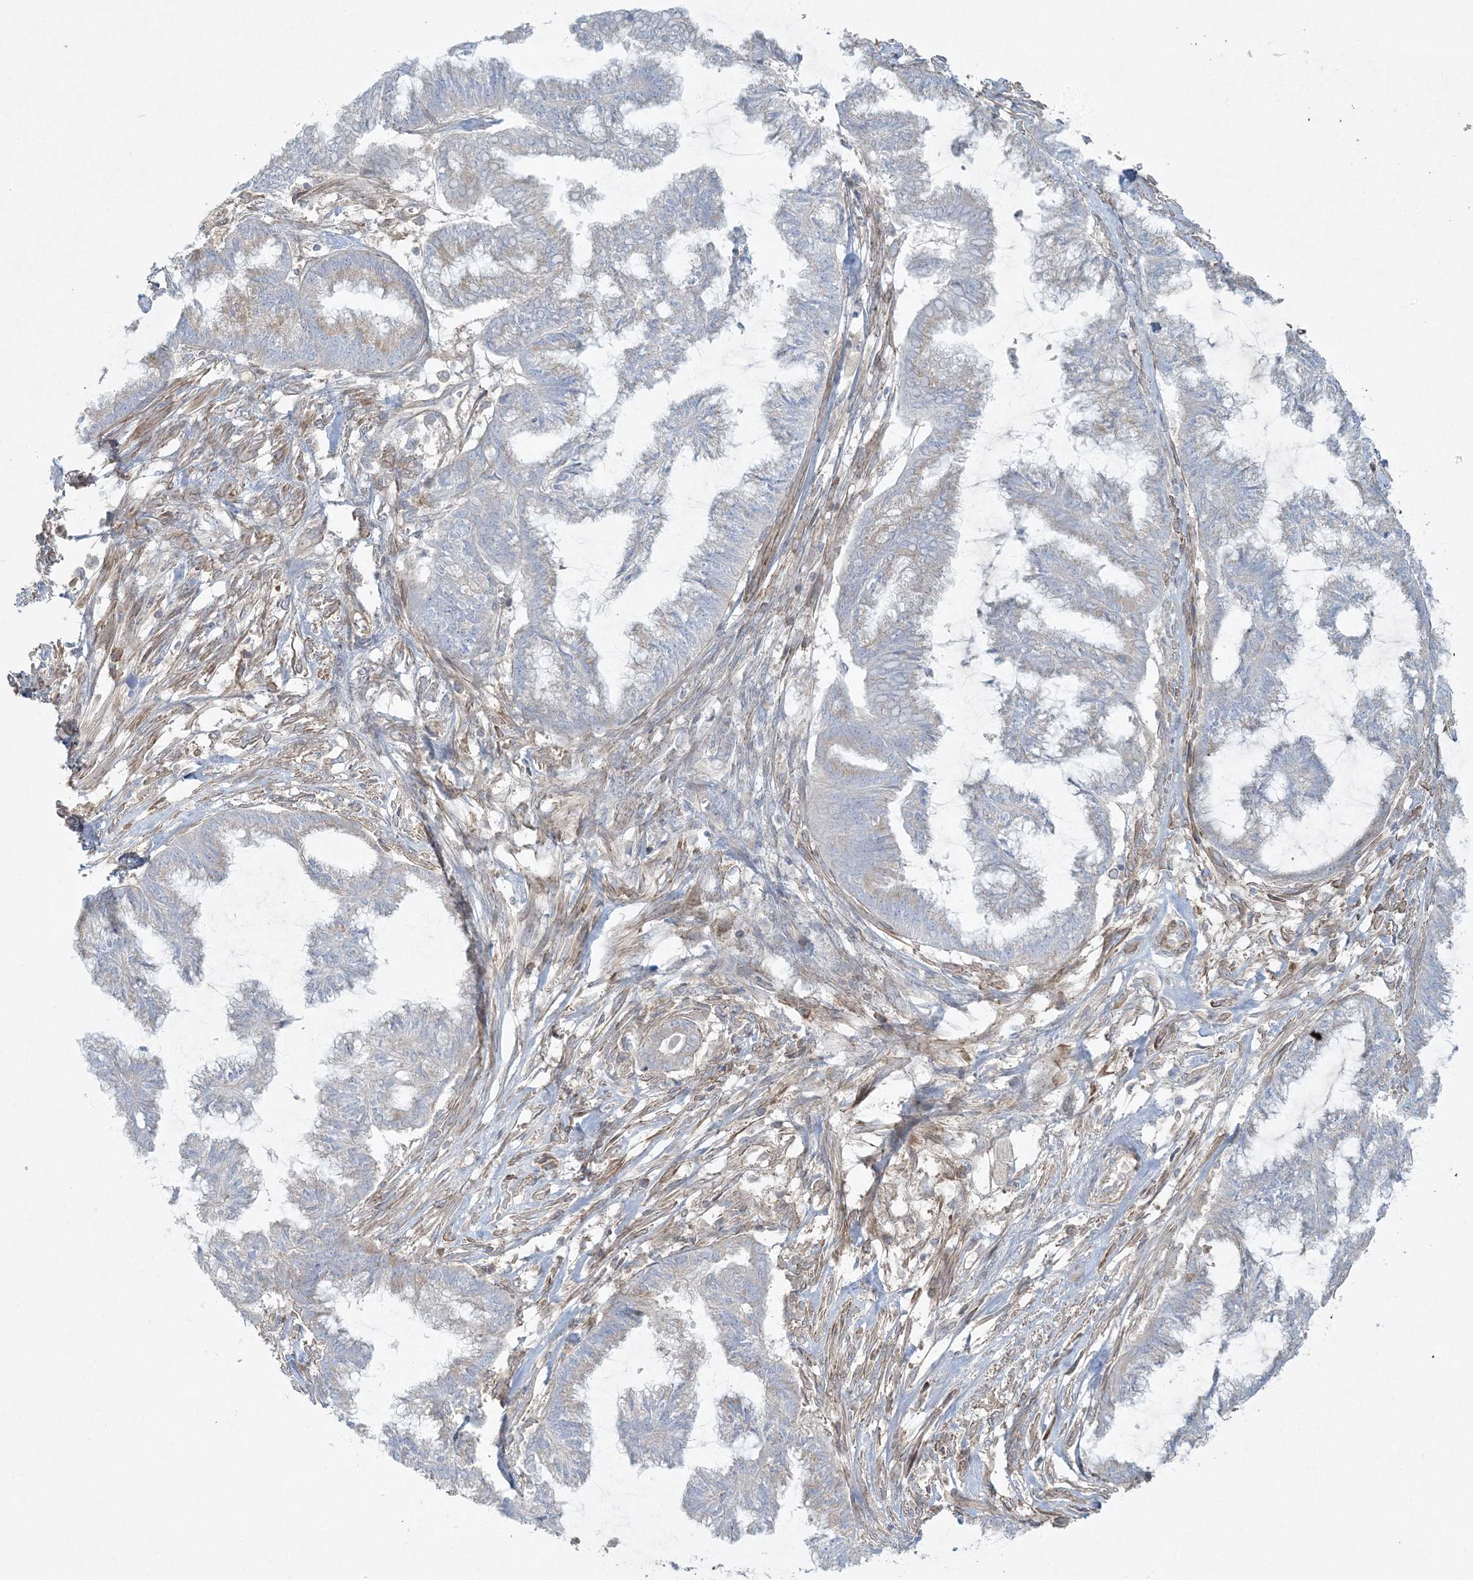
{"staining": {"intensity": "weak", "quantity": "<25%", "location": "cytoplasmic/membranous"}, "tissue": "endometrial cancer", "cell_type": "Tumor cells", "image_type": "cancer", "snomed": [{"axis": "morphology", "description": "Adenocarcinoma, NOS"}, {"axis": "topography", "description": "Endometrium"}], "caption": "The immunohistochemistry image has no significant staining in tumor cells of endometrial cancer (adenocarcinoma) tissue.", "gene": "PIK3R4", "patient": {"sex": "female", "age": 86}}